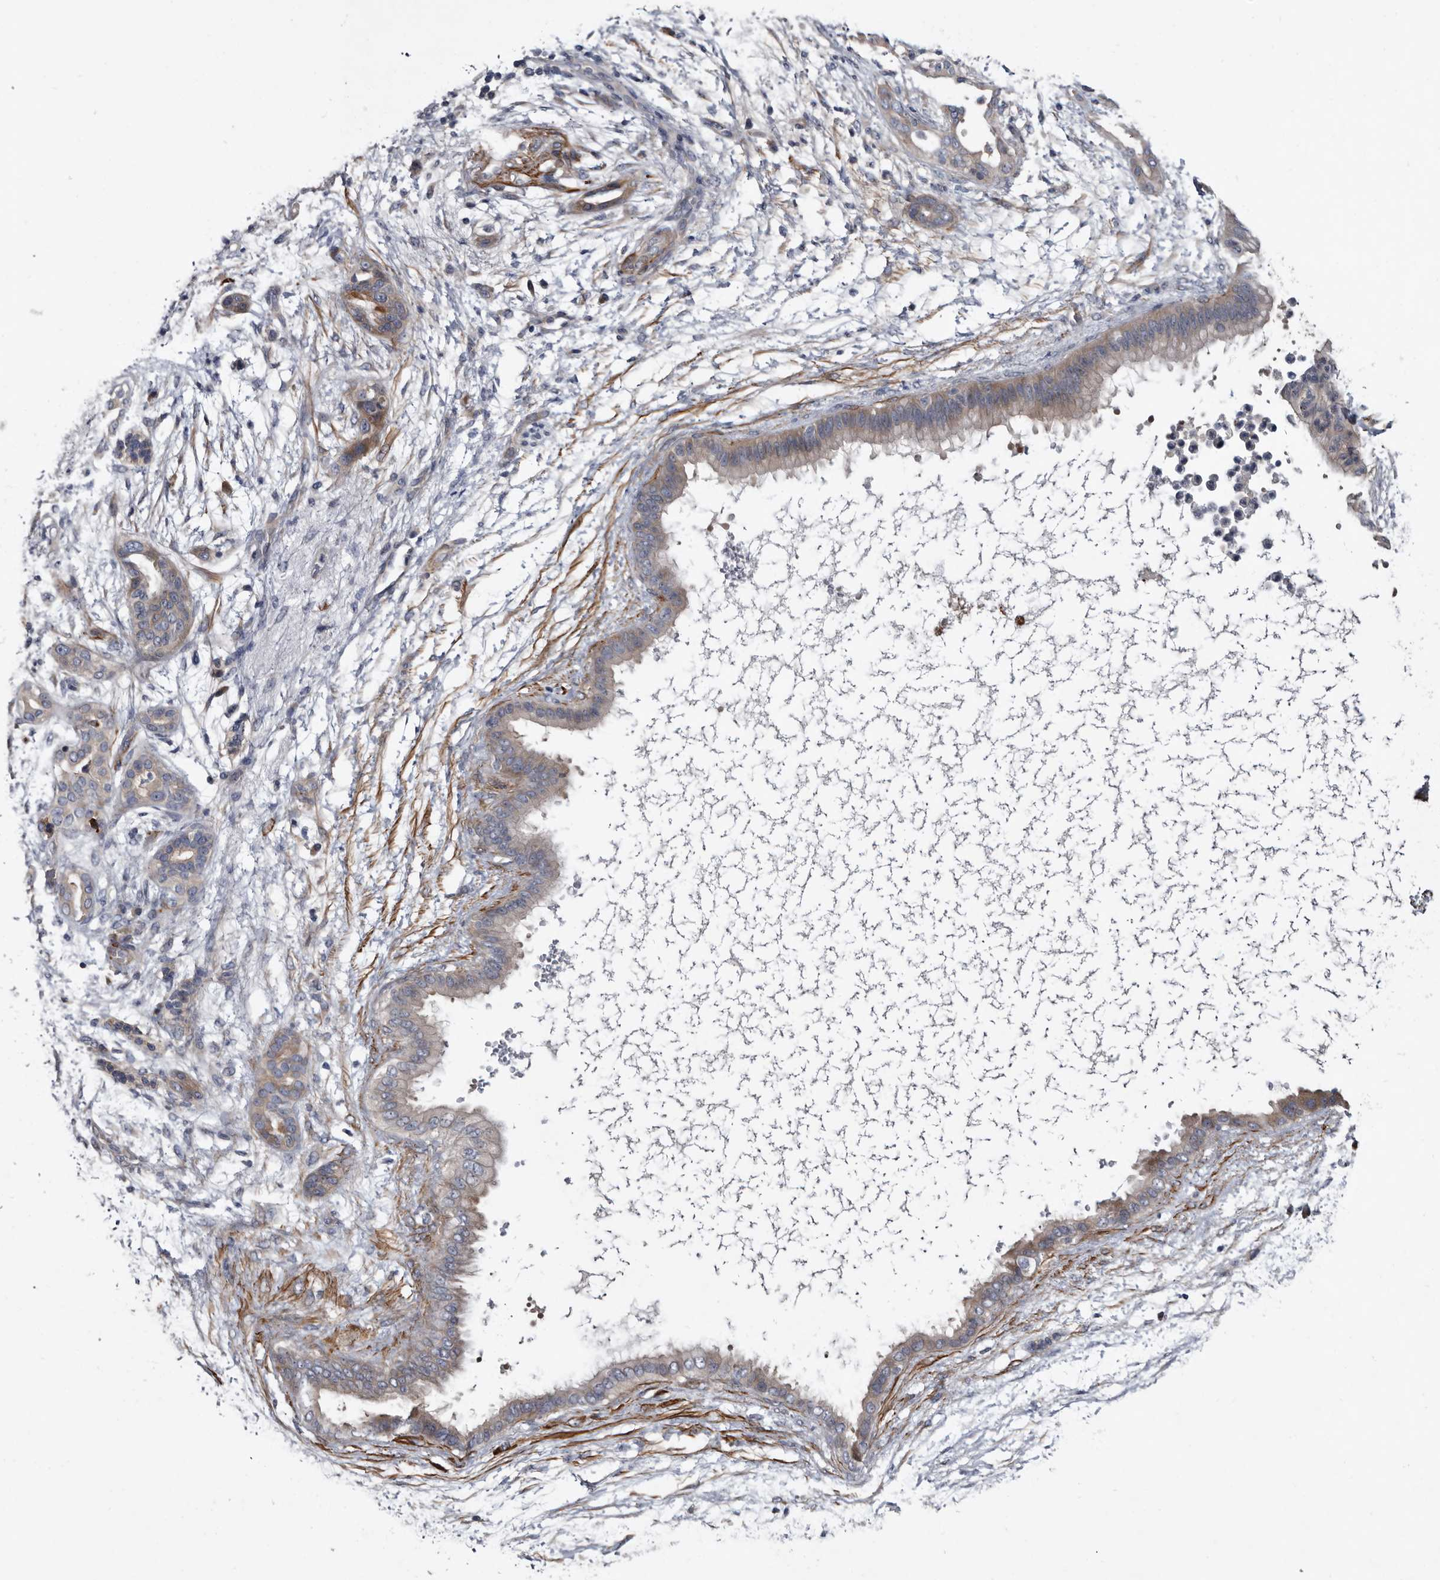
{"staining": {"intensity": "negative", "quantity": "none", "location": "none"}, "tissue": "pancreatic cancer", "cell_type": "Tumor cells", "image_type": "cancer", "snomed": [{"axis": "morphology", "description": "Adenocarcinoma, NOS"}, {"axis": "topography", "description": "Pancreas"}], "caption": "An immunohistochemistry (IHC) photomicrograph of pancreatic cancer (adenocarcinoma) is shown. There is no staining in tumor cells of pancreatic cancer (adenocarcinoma). (Brightfield microscopy of DAB (3,3'-diaminobenzidine) IHC at high magnification).", "gene": "IARS1", "patient": {"sex": "male", "age": 59}}